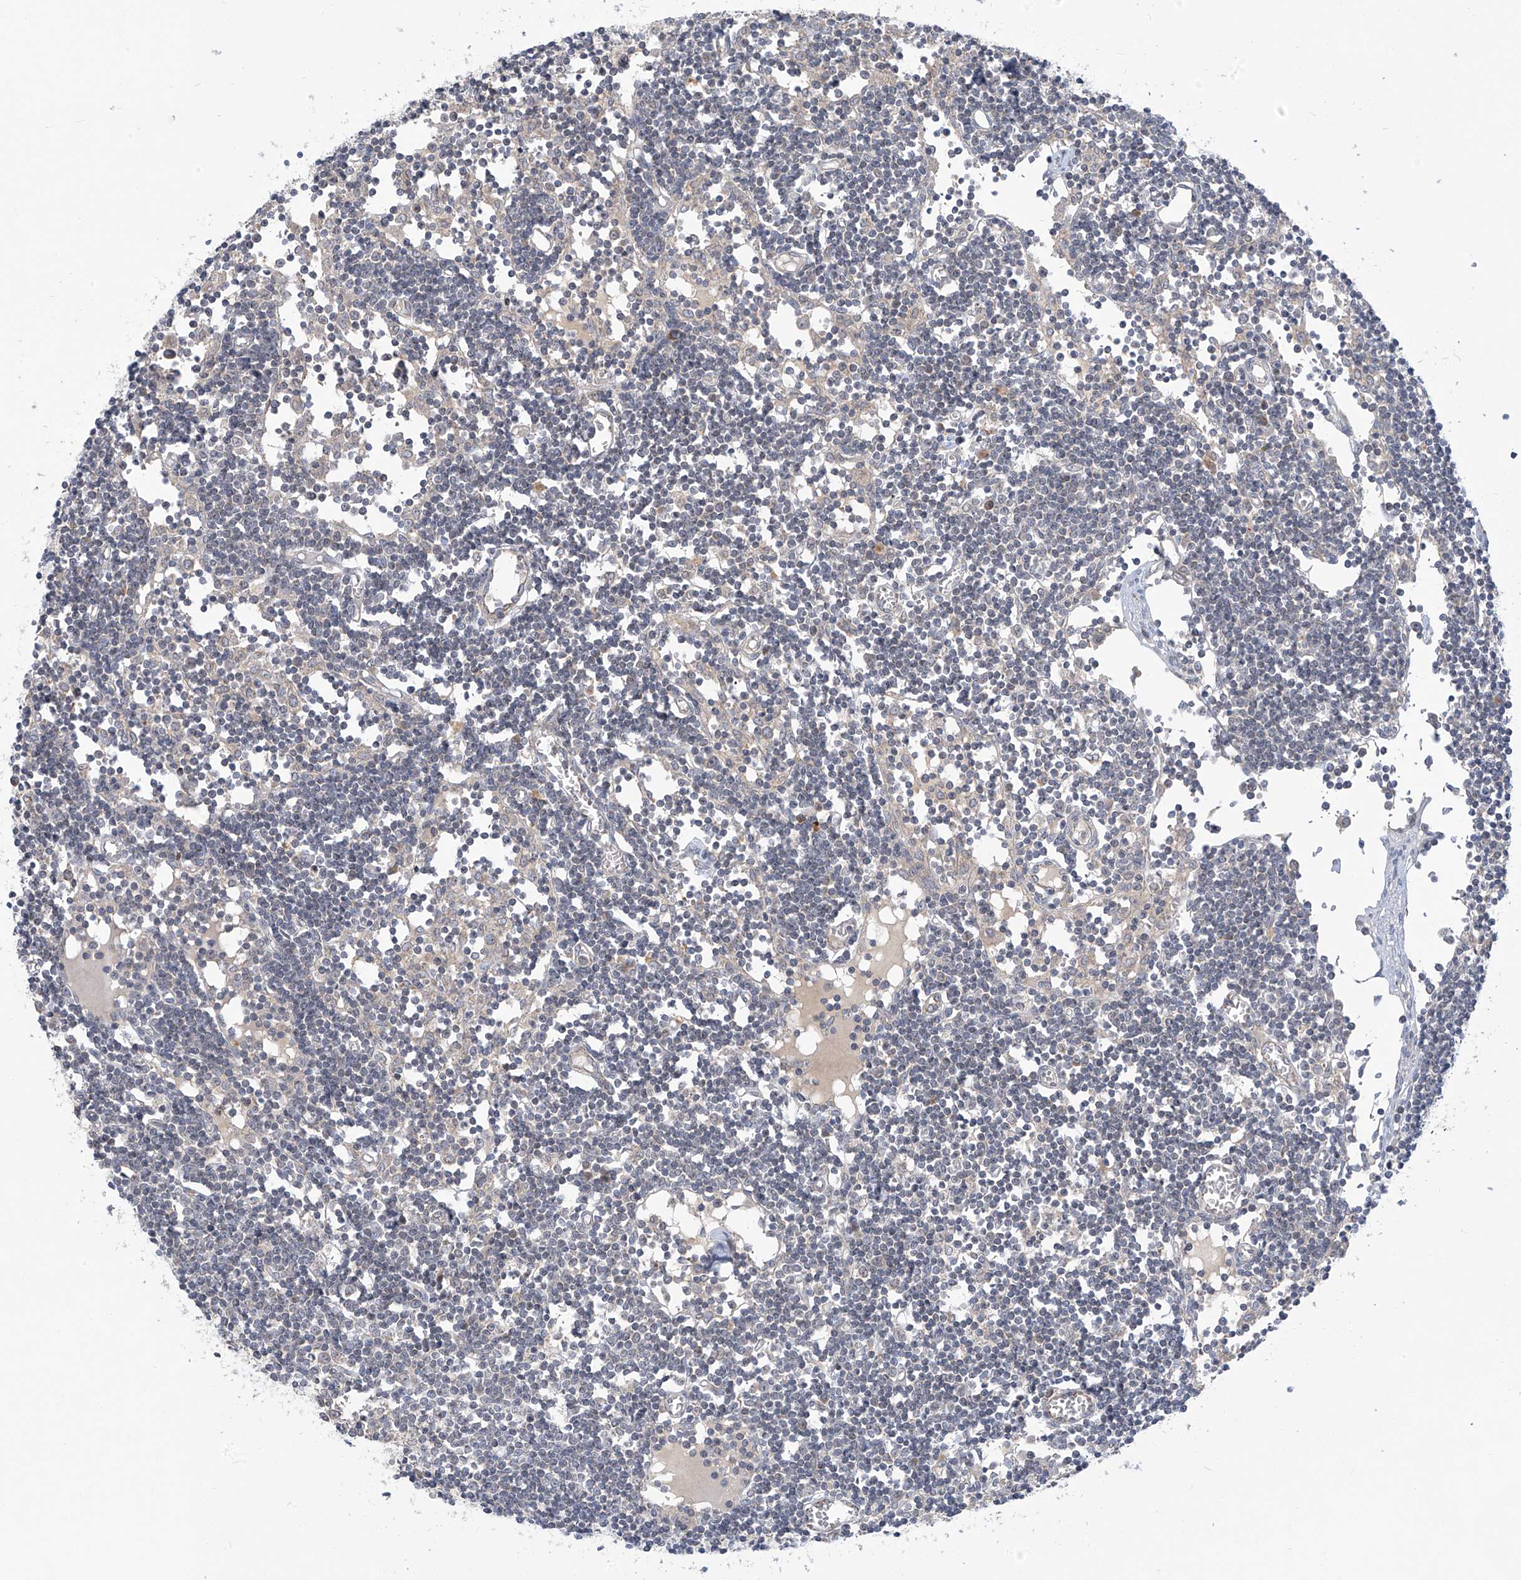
{"staining": {"intensity": "weak", "quantity": "<25%", "location": "cytoplasmic/membranous"}, "tissue": "lymph node", "cell_type": "Germinal center cells", "image_type": "normal", "snomed": [{"axis": "morphology", "description": "Normal tissue, NOS"}, {"axis": "topography", "description": "Lymph node"}], "caption": "DAB immunohistochemical staining of unremarkable lymph node shows no significant expression in germinal center cells. The staining was performed using DAB (3,3'-diaminobenzidine) to visualize the protein expression in brown, while the nuclei were stained in blue with hematoxylin (Magnification: 20x).", "gene": "SCGB1D2", "patient": {"sex": "female", "age": 11}}